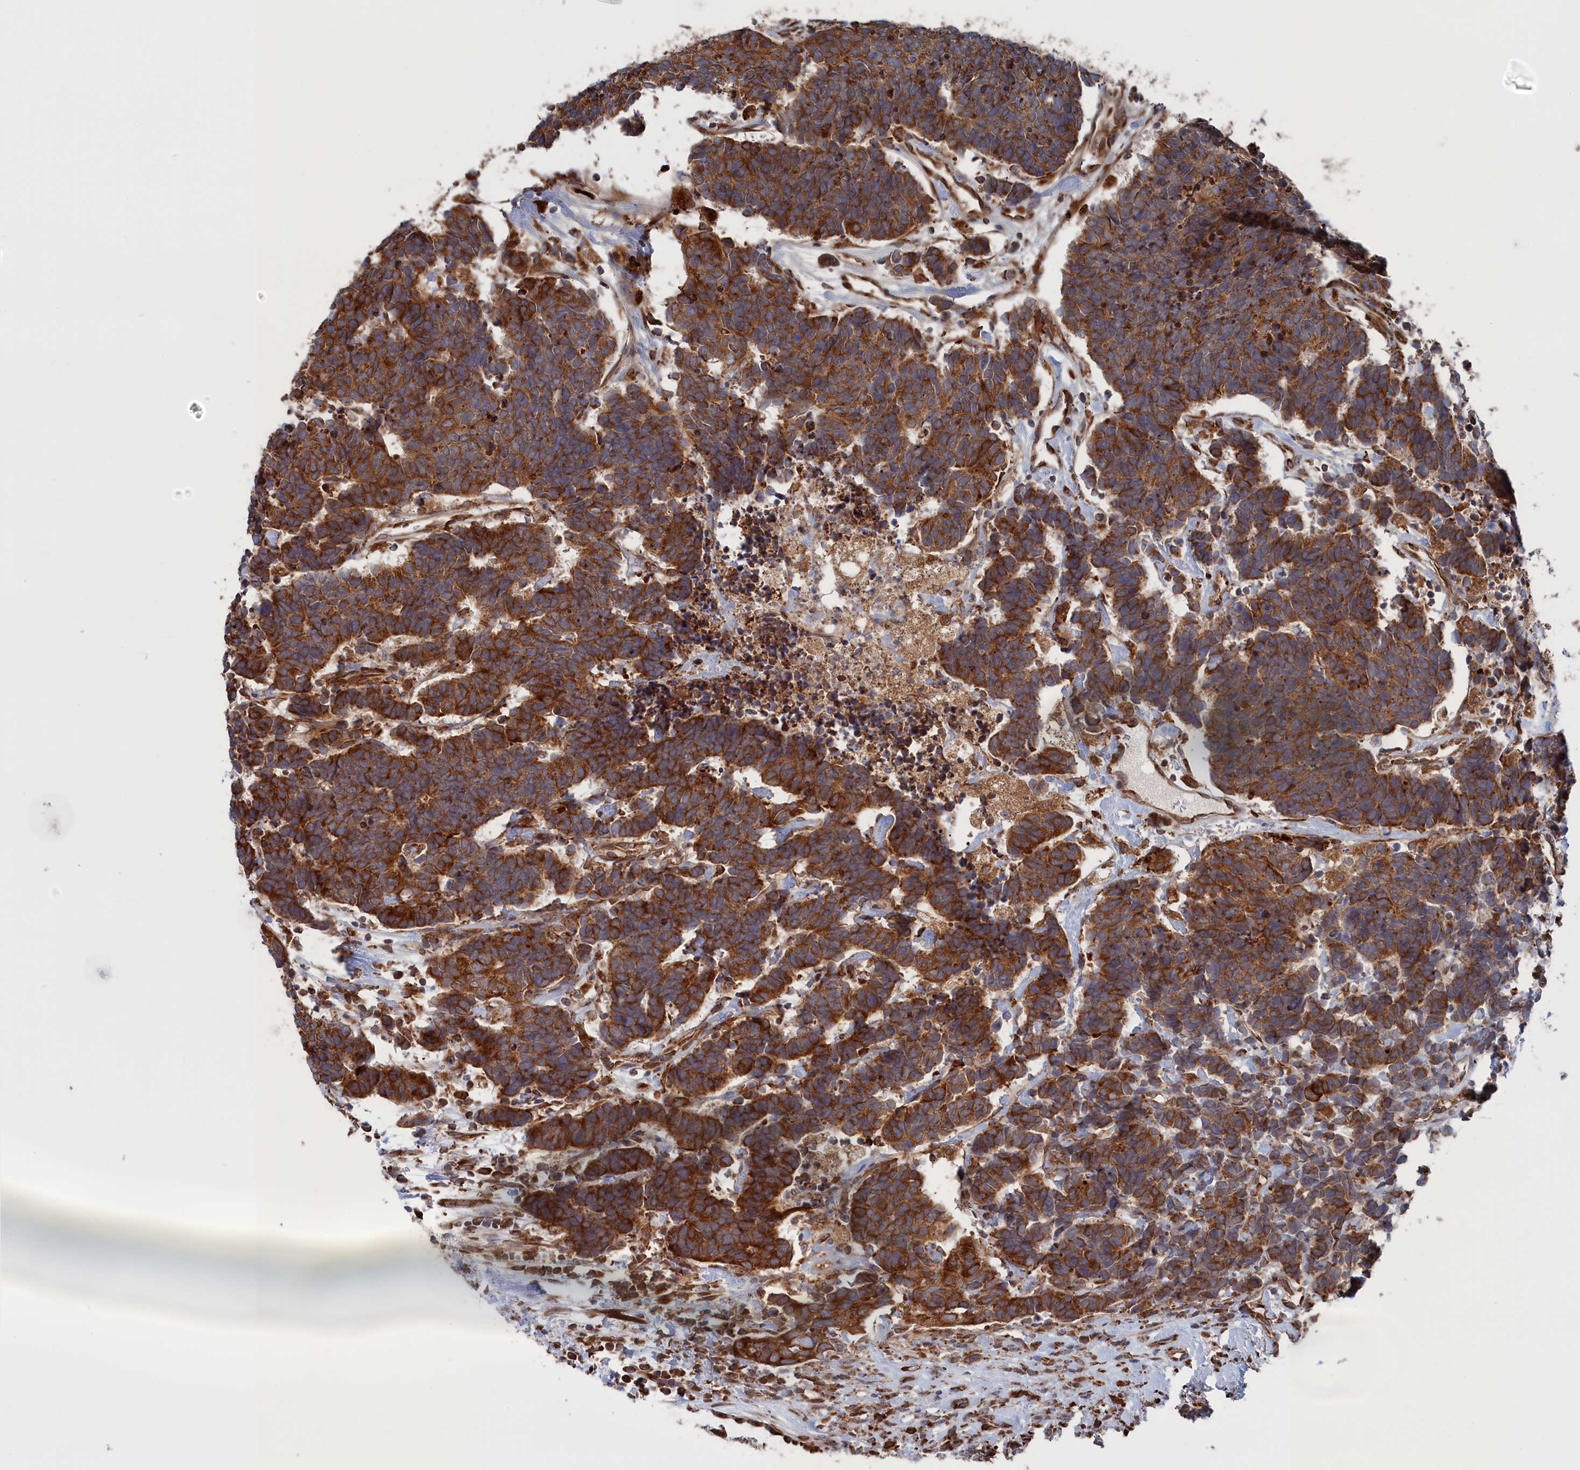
{"staining": {"intensity": "strong", "quantity": ">75%", "location": "cytoplasmic/membranous"}, "tissue": "carcinoid", "cell_type": "Tumor cells", "image_type": "cancer", "snomed": [{"axis": "morphology", "description": "Carcinoma, NOS"}, {"axis": "morphology", "description": "Carcinoid, malignant, NOS"}, {"axis": "topography", "description": "Urinary bladder"}], "caption": "IHC image of carcinoid stained for a protein (brown), which reveals high levels of strong cytoplasmic/membranous expression in about >75% of tumor cells.", "gene": "BPIFB6", "patient": {"sex": "male", "age": 57}}